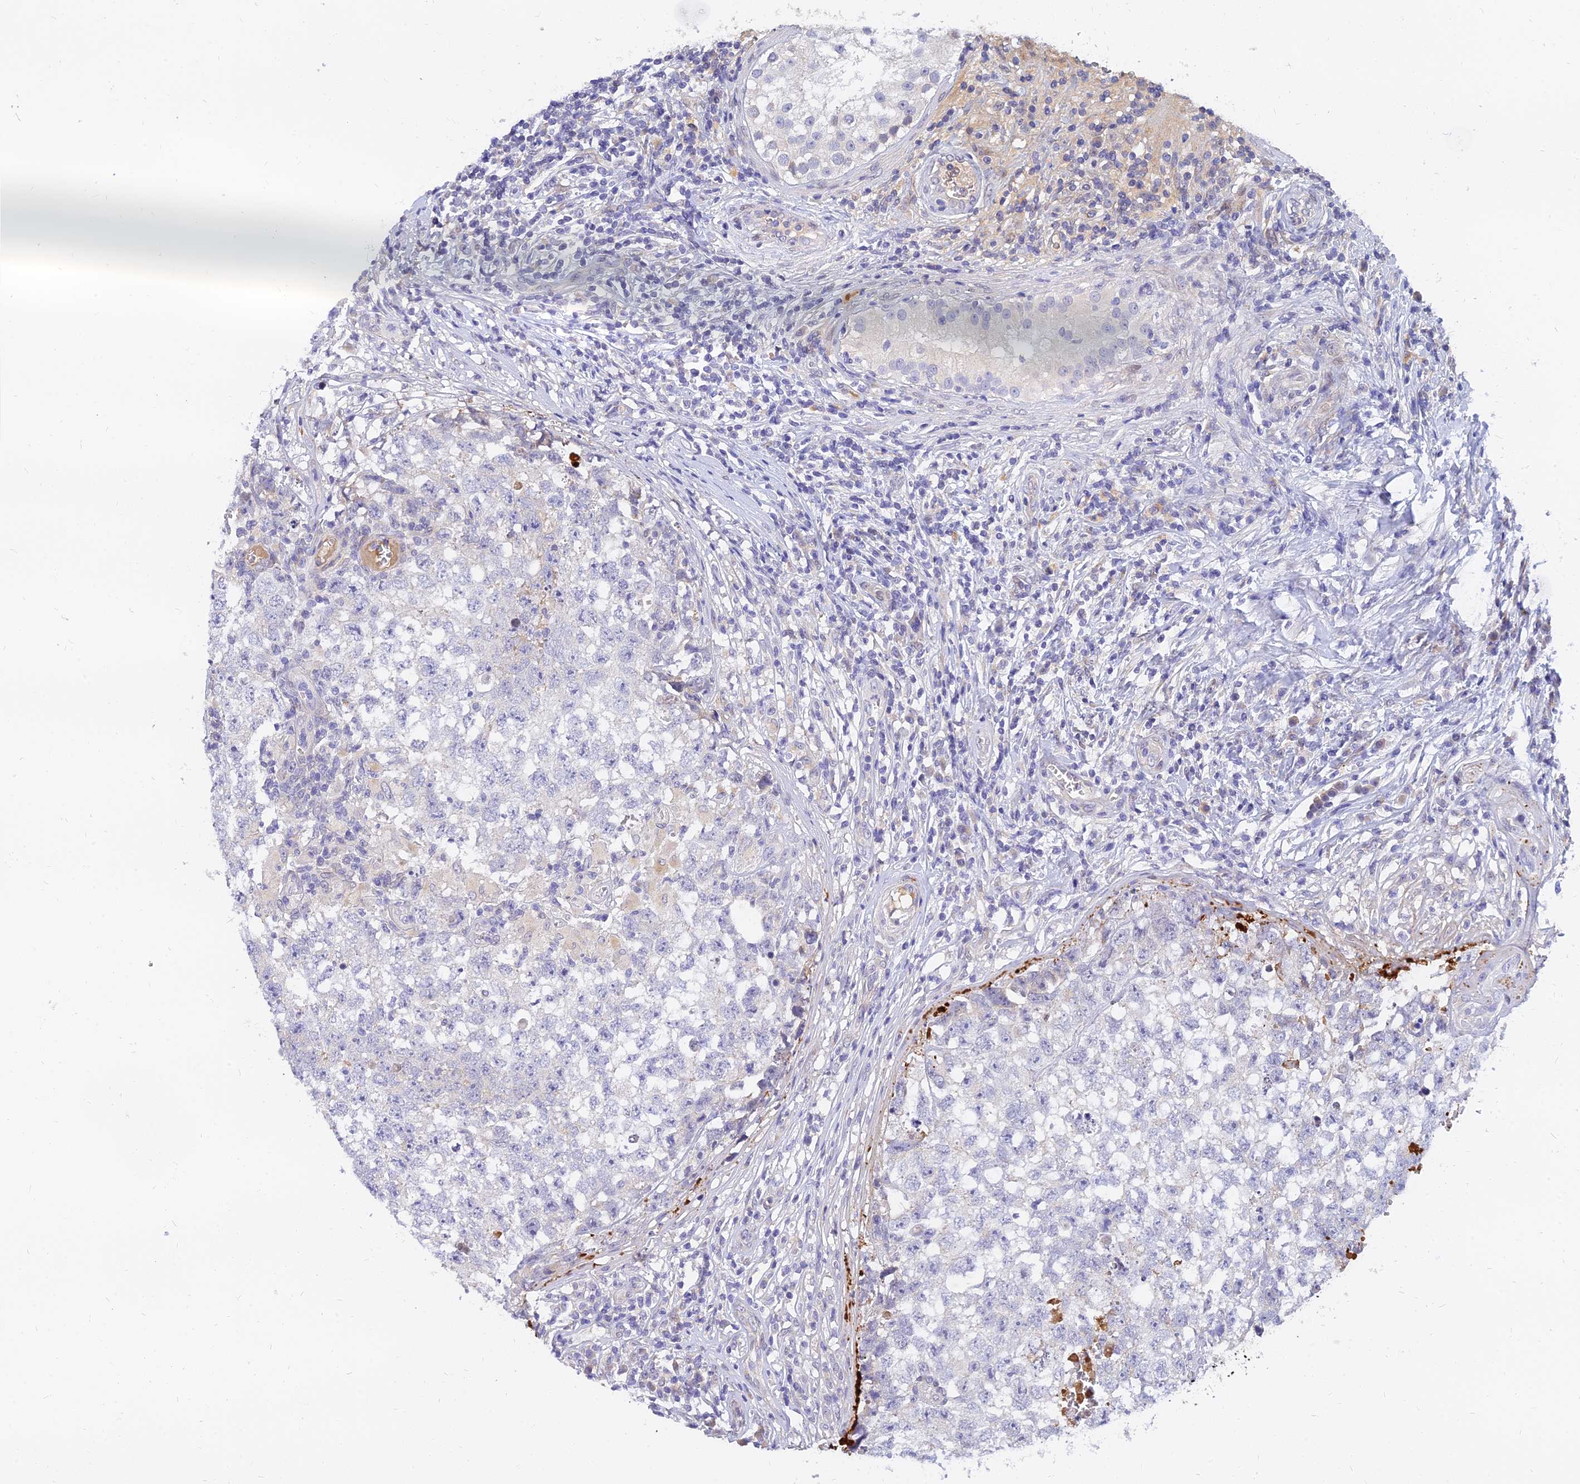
{"staining": {"intensity": "negative", "quantity": "none", "location": "none"}, "tissue": "testis cancer", "cell_type": "Tumor cells", "image_type": "cancer", "snomed": [{"axis": "morphology", "description": "Seminoma, NOS"}, {"axis": "morphology", "description": "Carcinoma, Embryonal, NOS"}, {"axis": "topography", "description": "Testis"}], "caption": "The immunohistochemistry photomicrograph has no significant staining in tumor cells of testis cancer tissue.", "gene": "ANKS4B", "patient": {"sex": "male", "age": 29}}